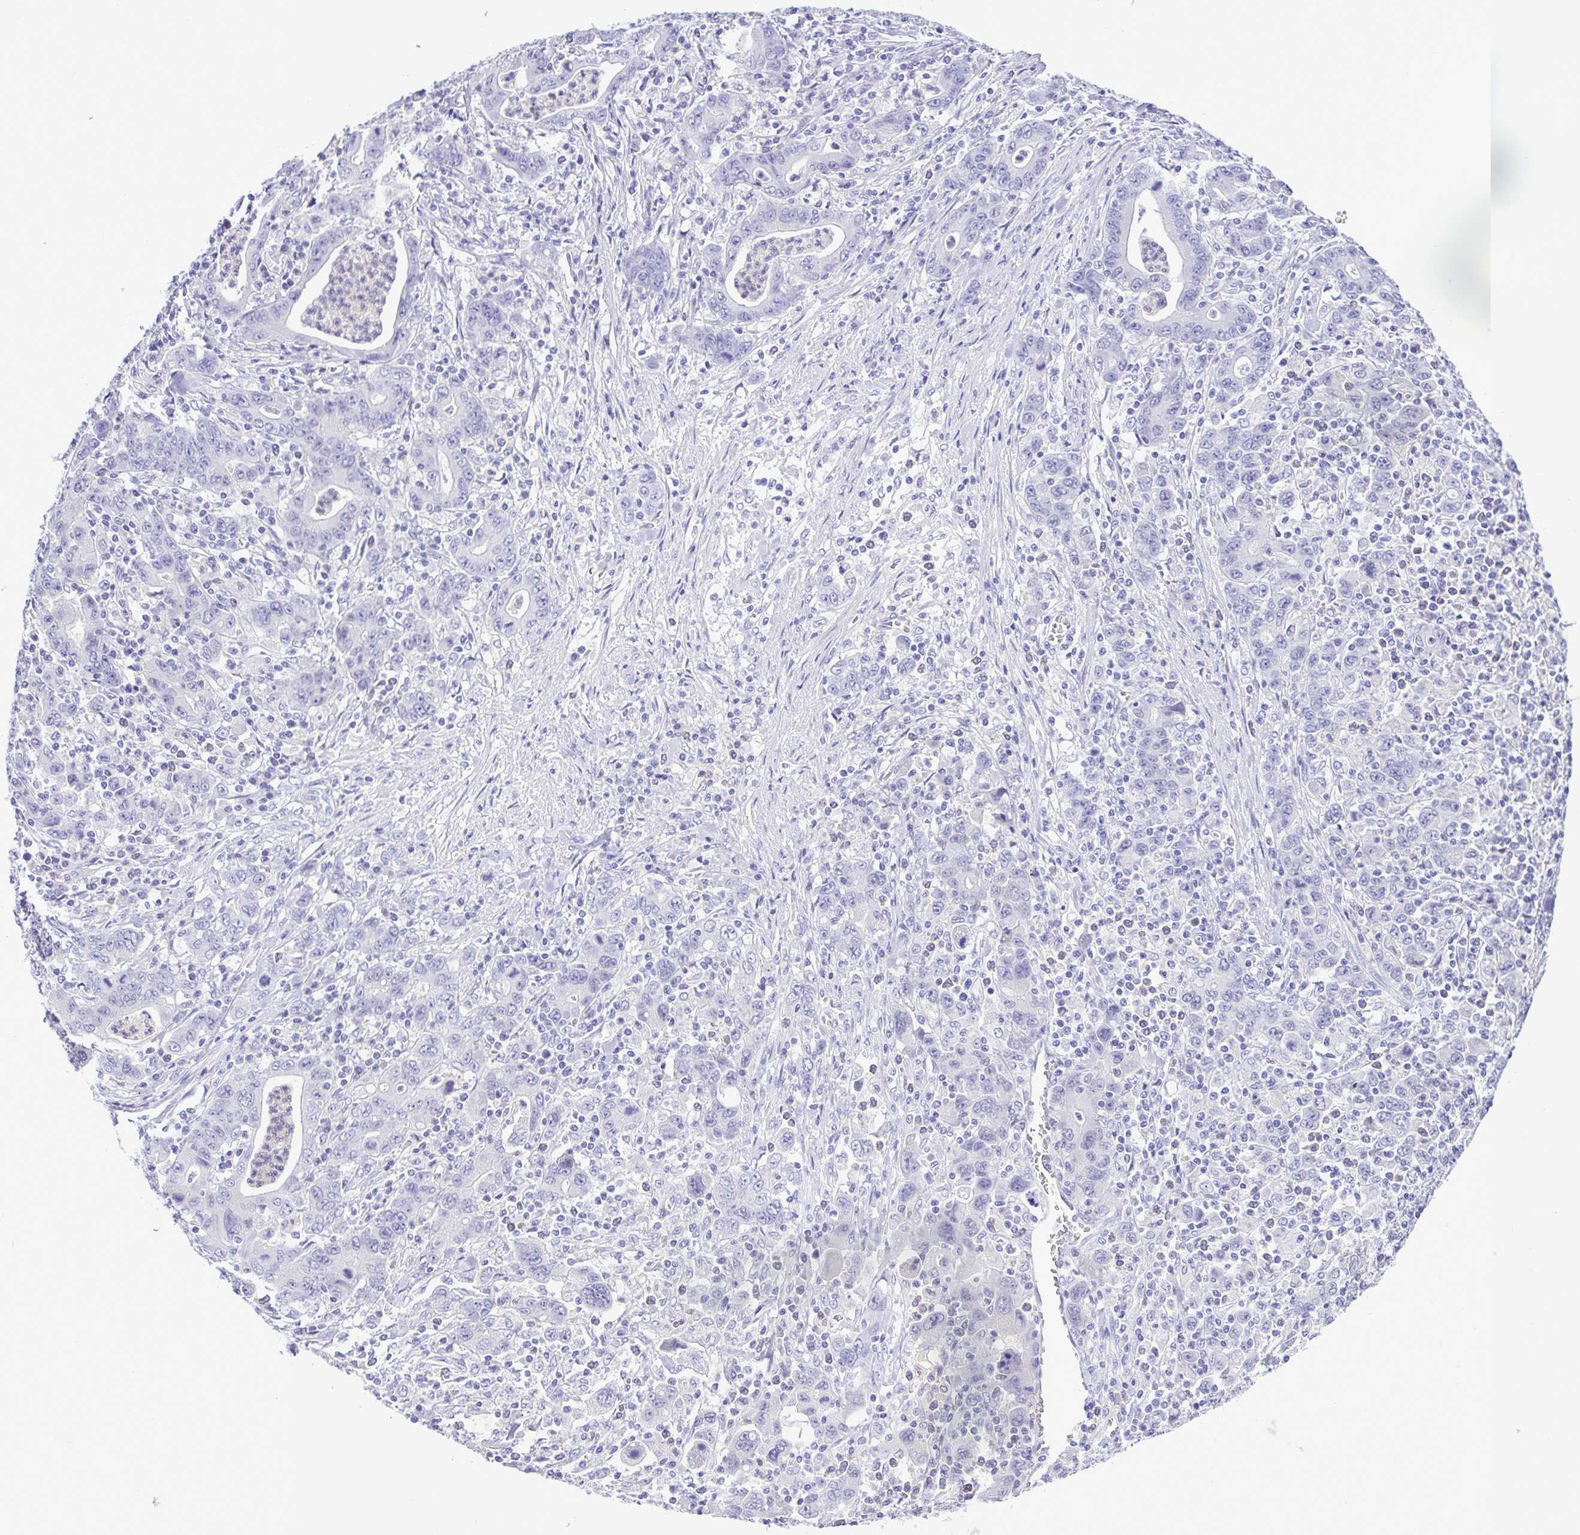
{"staining": {"intensity": "negative", "quantity": "none", "location": "none"}, "tissue": "stomach cancer", "cell_type": "Tumor cells", "image_type": "cancer", "snomed": [{"axis": "morphology", "description": "Adenocarcinoma, NOS"}, {"axis": "topography", "description": "Stomach, upper"}], "caption": "Stomach cancer stained for a protein using immunohistochemistry shows no staining tumor cells.", "gene": "SYT1", "patient": {"sex": "male", "age": 69}}